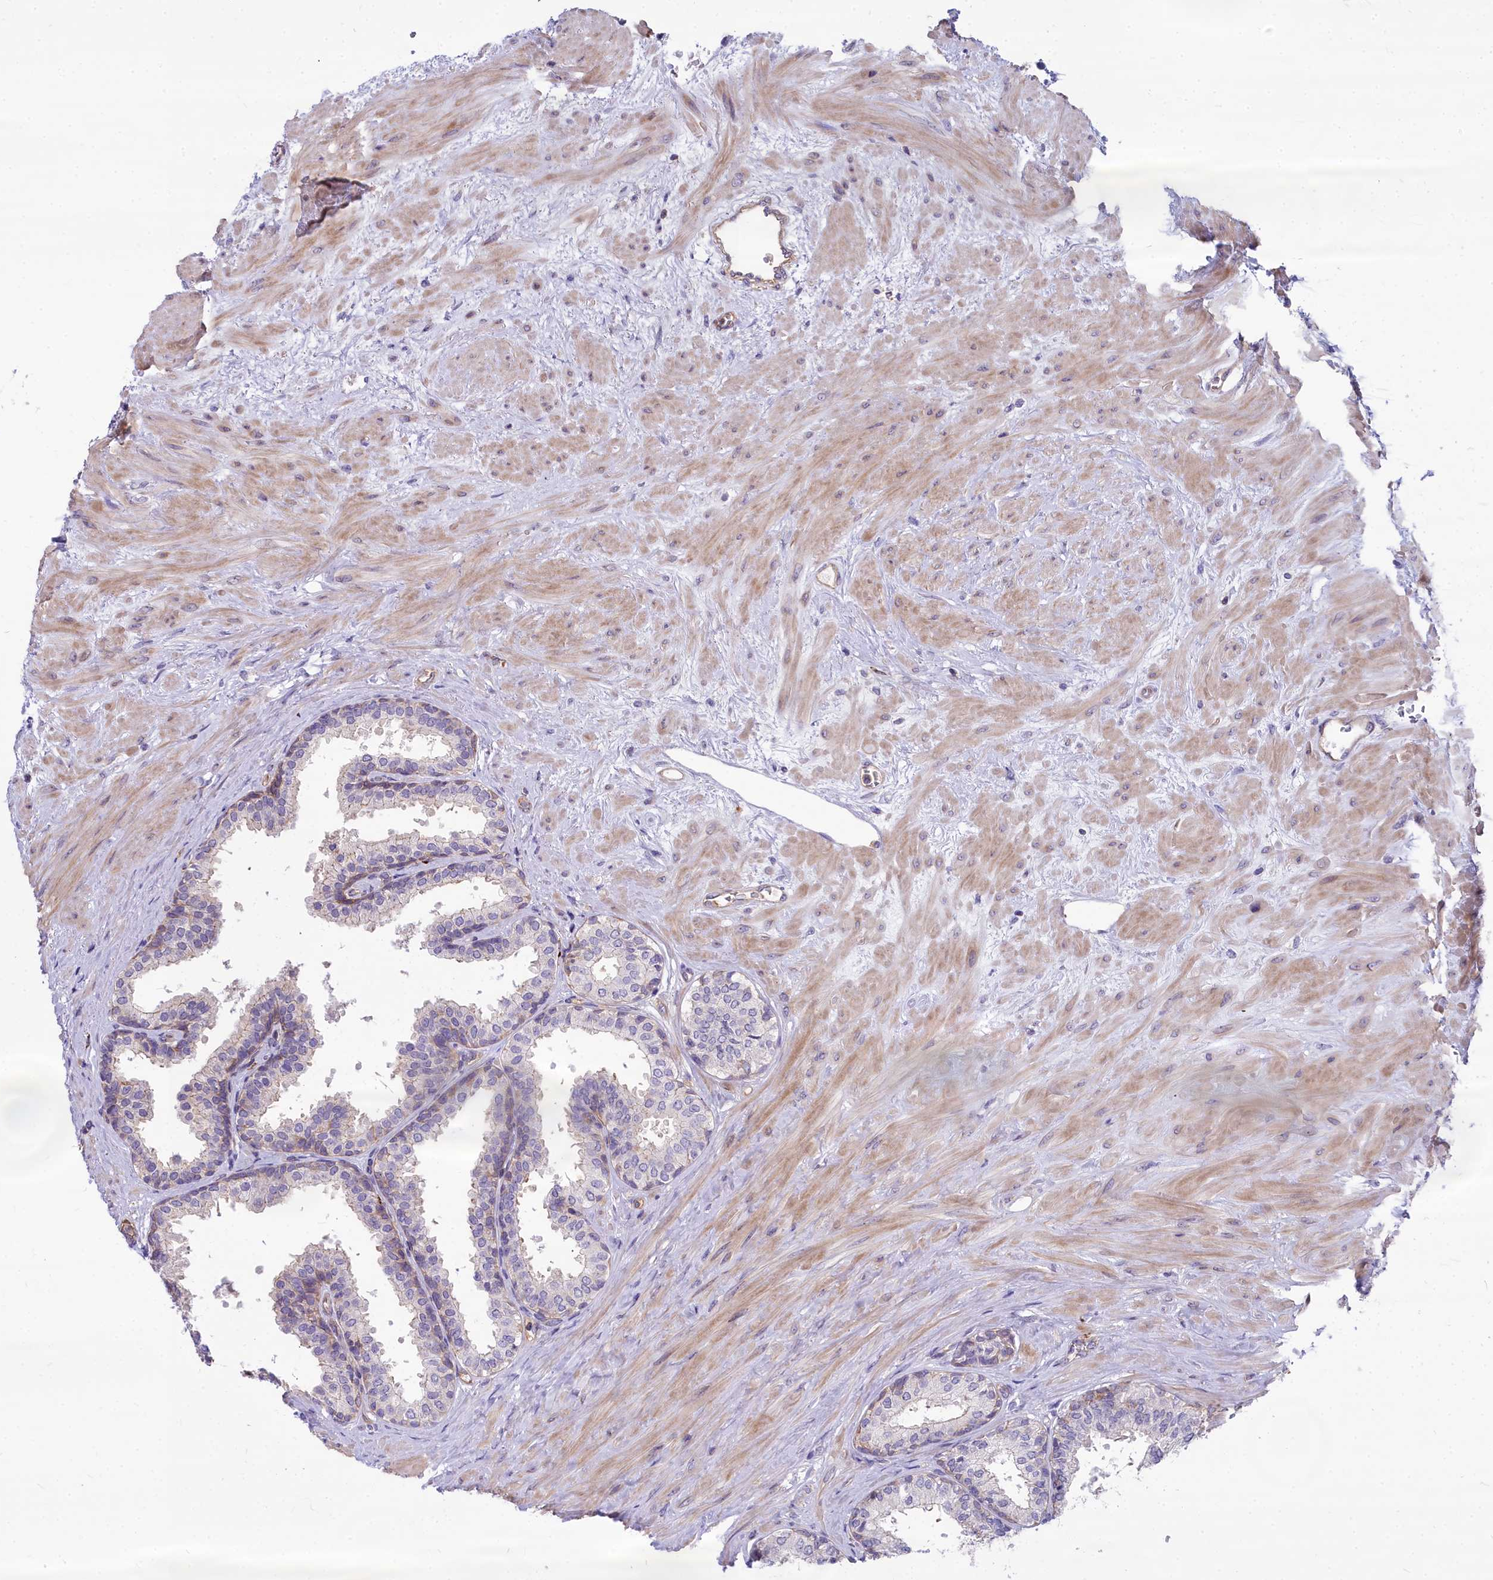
{"staining": {"intensity": "weak", "quantity": "25%-75%", "location": "cytoplasmic/membranous"}, "tissue": "prostate", "cell_type": "Glandular cells", "image_type": "normal", "snomed": [{"axis": "morphology", "description": "Normal tissue, NOS"}, {"axis": "topography", "description": "Prostate"}], "caption": "There is low levels of weak cytoplasmic/membranous staining in glandular cells of benign prostate, as demonstrated by immunohistochemical staining (brown color).", "gene": "HLA", "patient": {"sex": "male", "age": 48}}